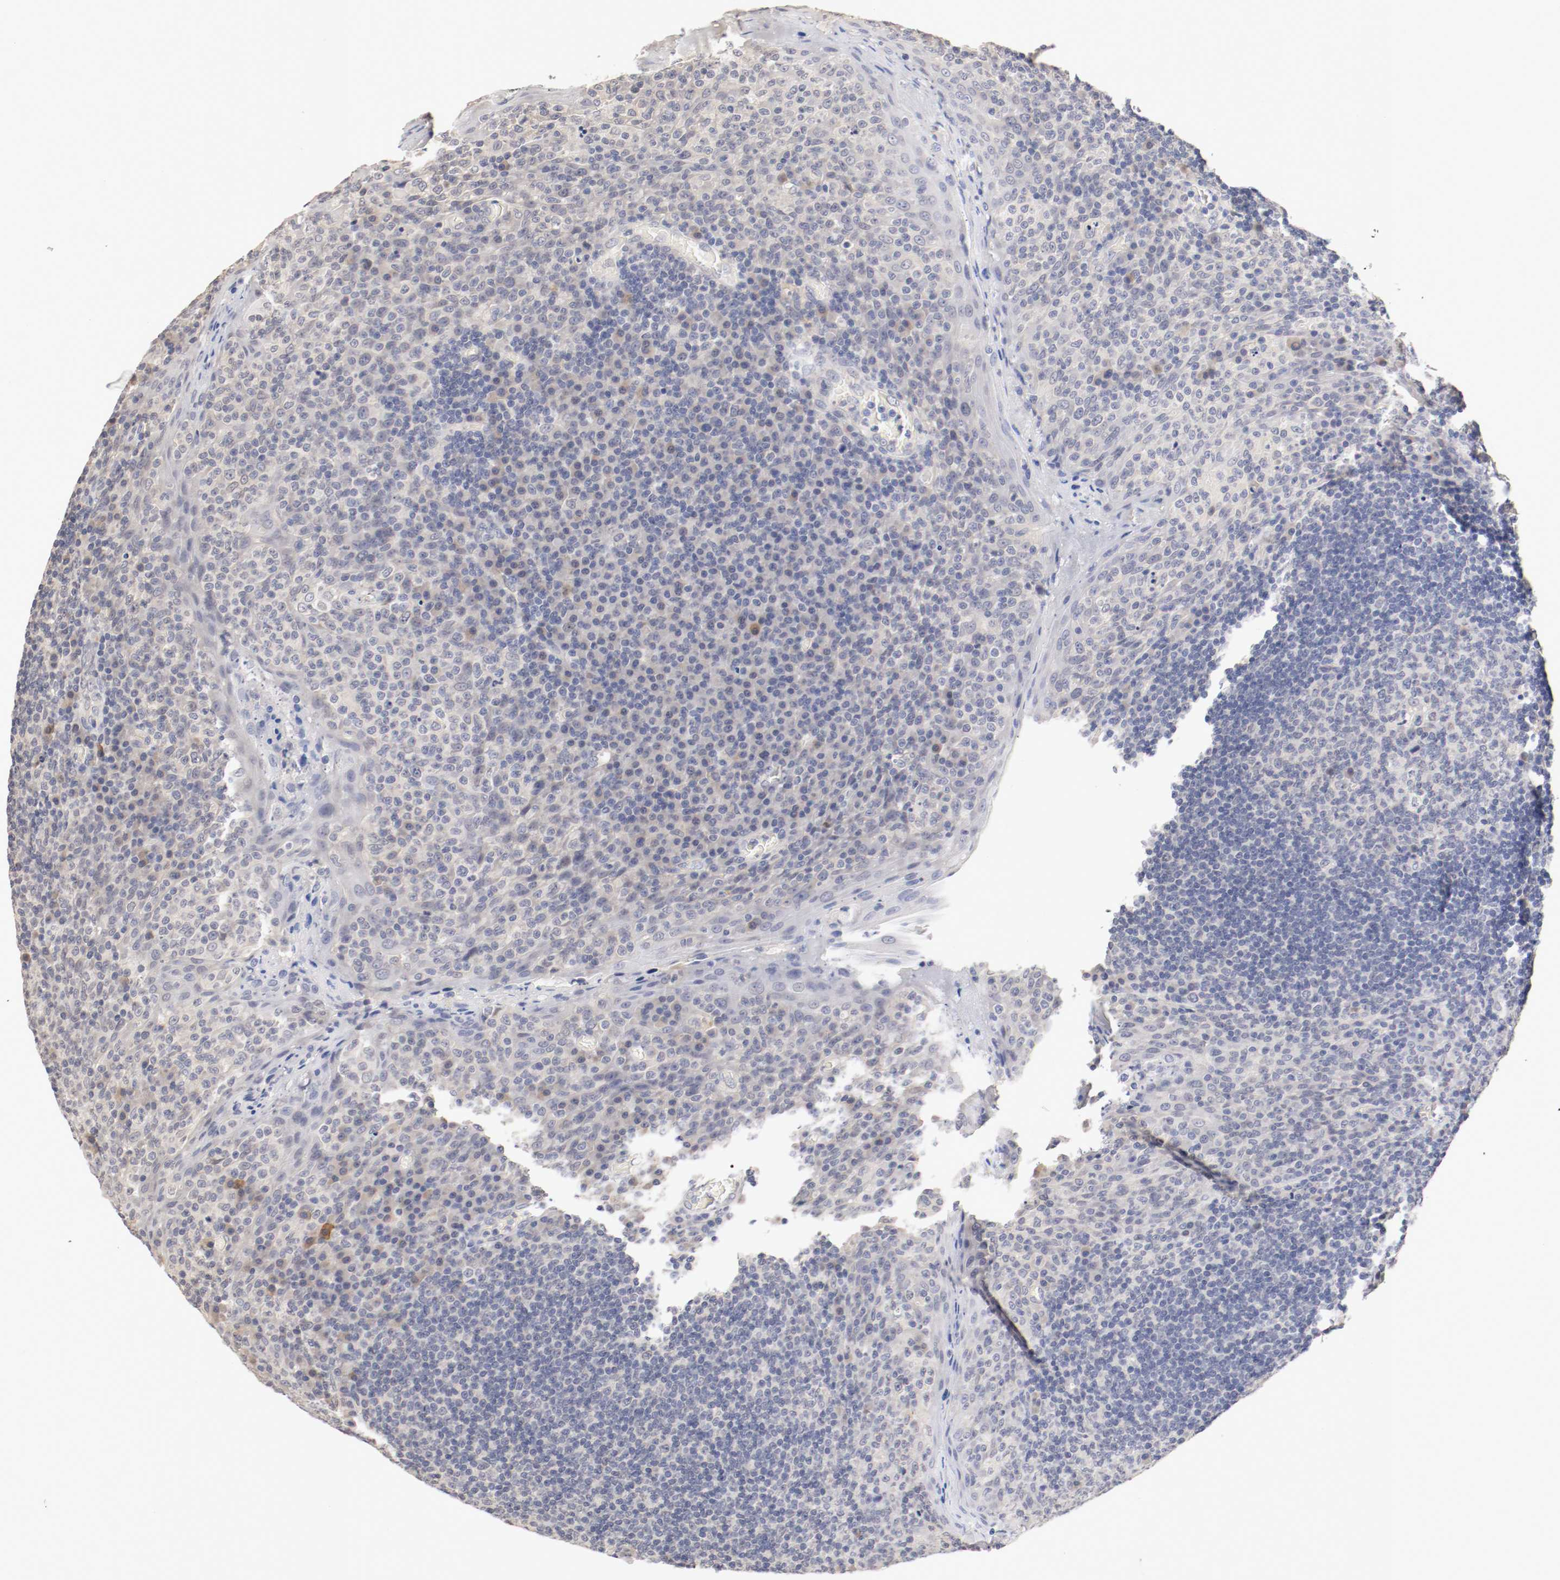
{"staining": {"intensity": "negative", "quantity": "none", "location": "none"}, "tissue": "tonsil", "cell_type": "Germinal center cells", "image_type": "normal", "snomed": [{"axis": "morphology", "description": "Normal tissue, NOS"}, {"axis": "topography", "description": "Tonsil"}], "caption": "A micrograph of tonsil stained for a protein demonstrates no brown staining in germinal center cells. (Stains: DAB immunohistochemistry with hematoxylin counter stain, Microscopy: brightfield microscopy at high magnification).", "gene": "CEBPE", "patient": {"sex": "male", "age": 17}}